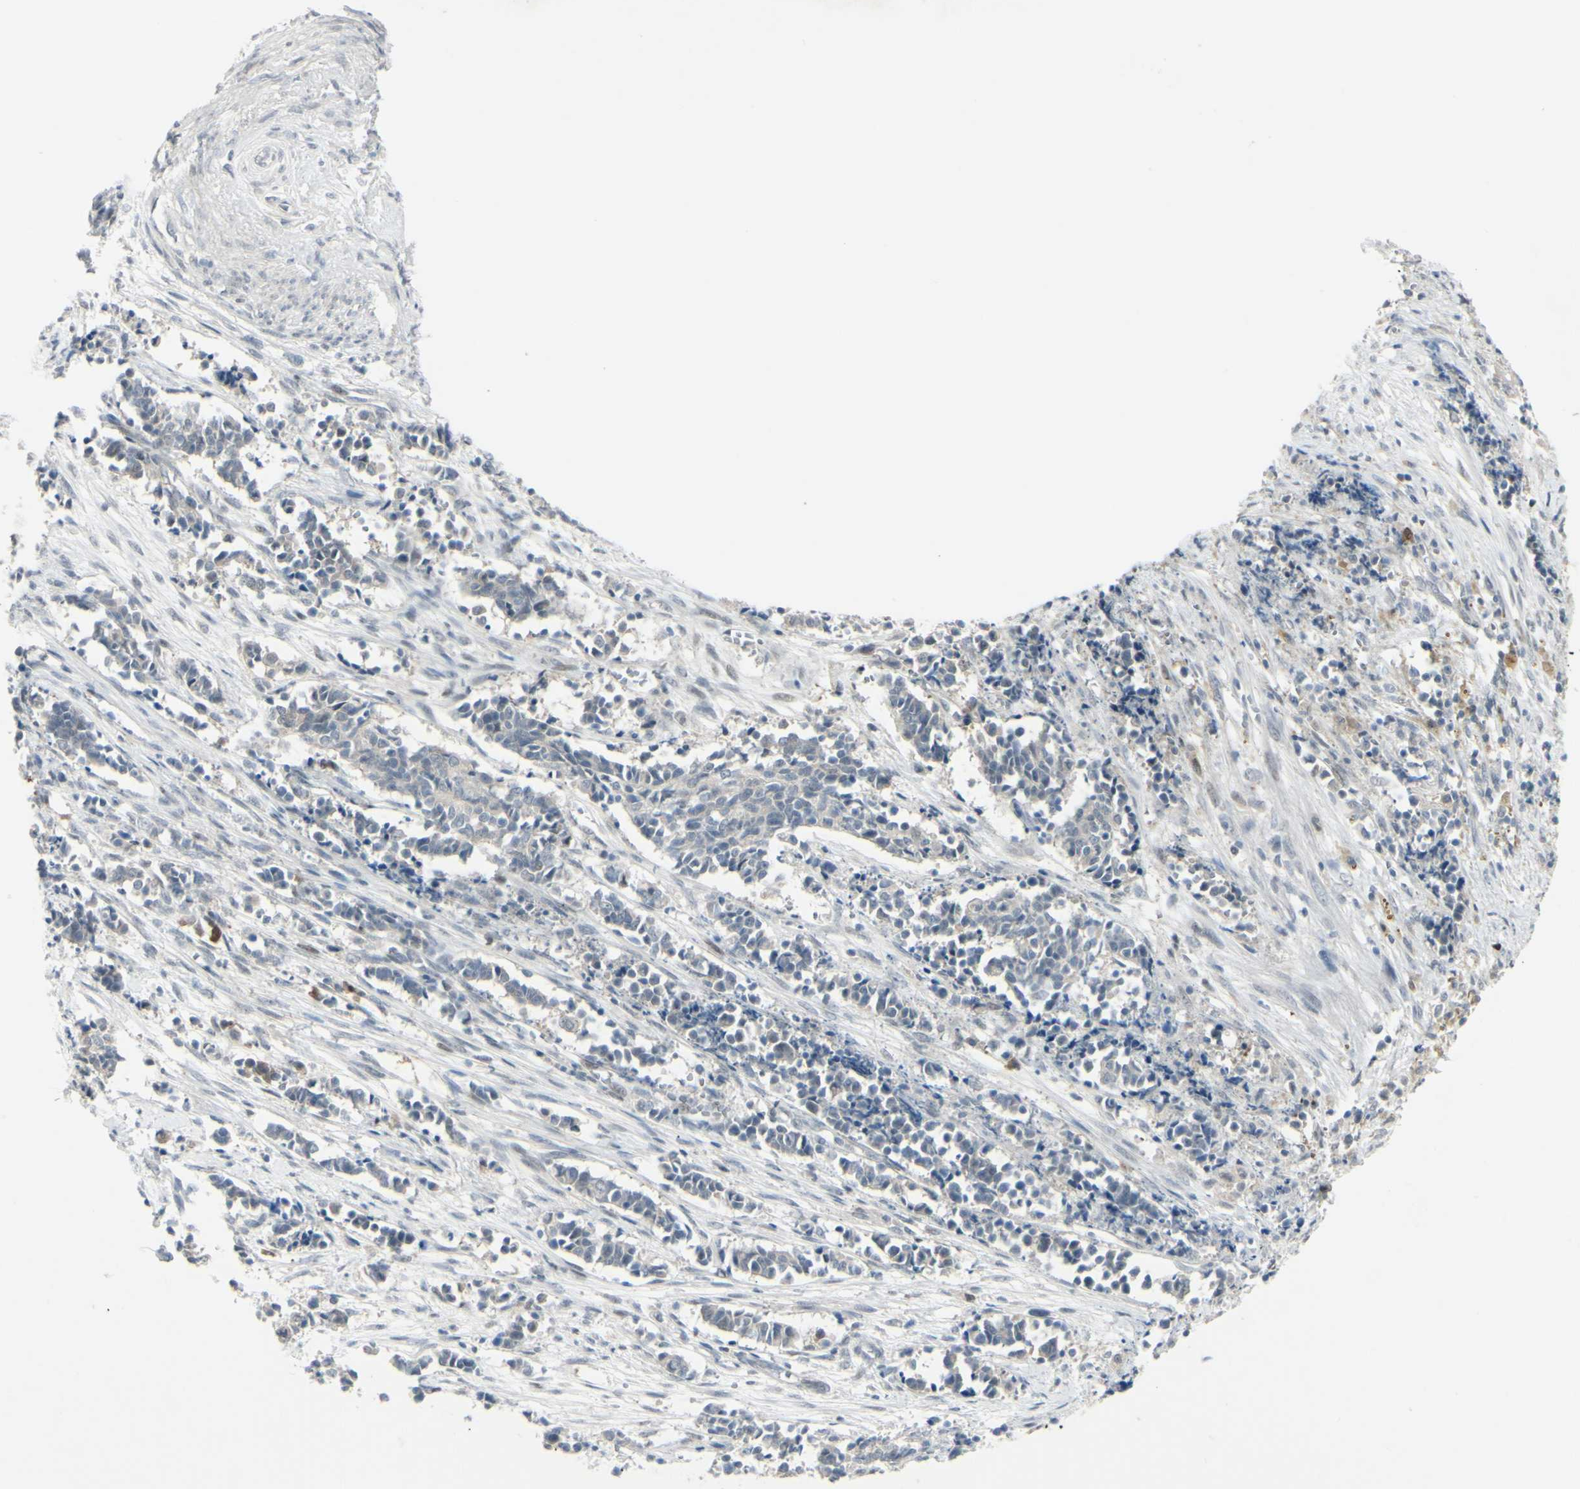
{"staining": {"intensity": "negative", "quantity": "none", "location": "none"}, "tissue": "cervical cancer", "cell_type": "Tumor cells", "image_type": "cancer", "snomed": [{"axis": "morphology", "description": "Normal tissue, NOS"}, {"axis": "morphology", "description": "Squamous cell carcinoma, NOS"}, {"axis": "topography", "description": "Cervix"}], "caption": "There is no significant positivity in tumor cells of cervical cancer.", "gene": "ETNK1", "patient": {"sex": "female", "age": 35}}